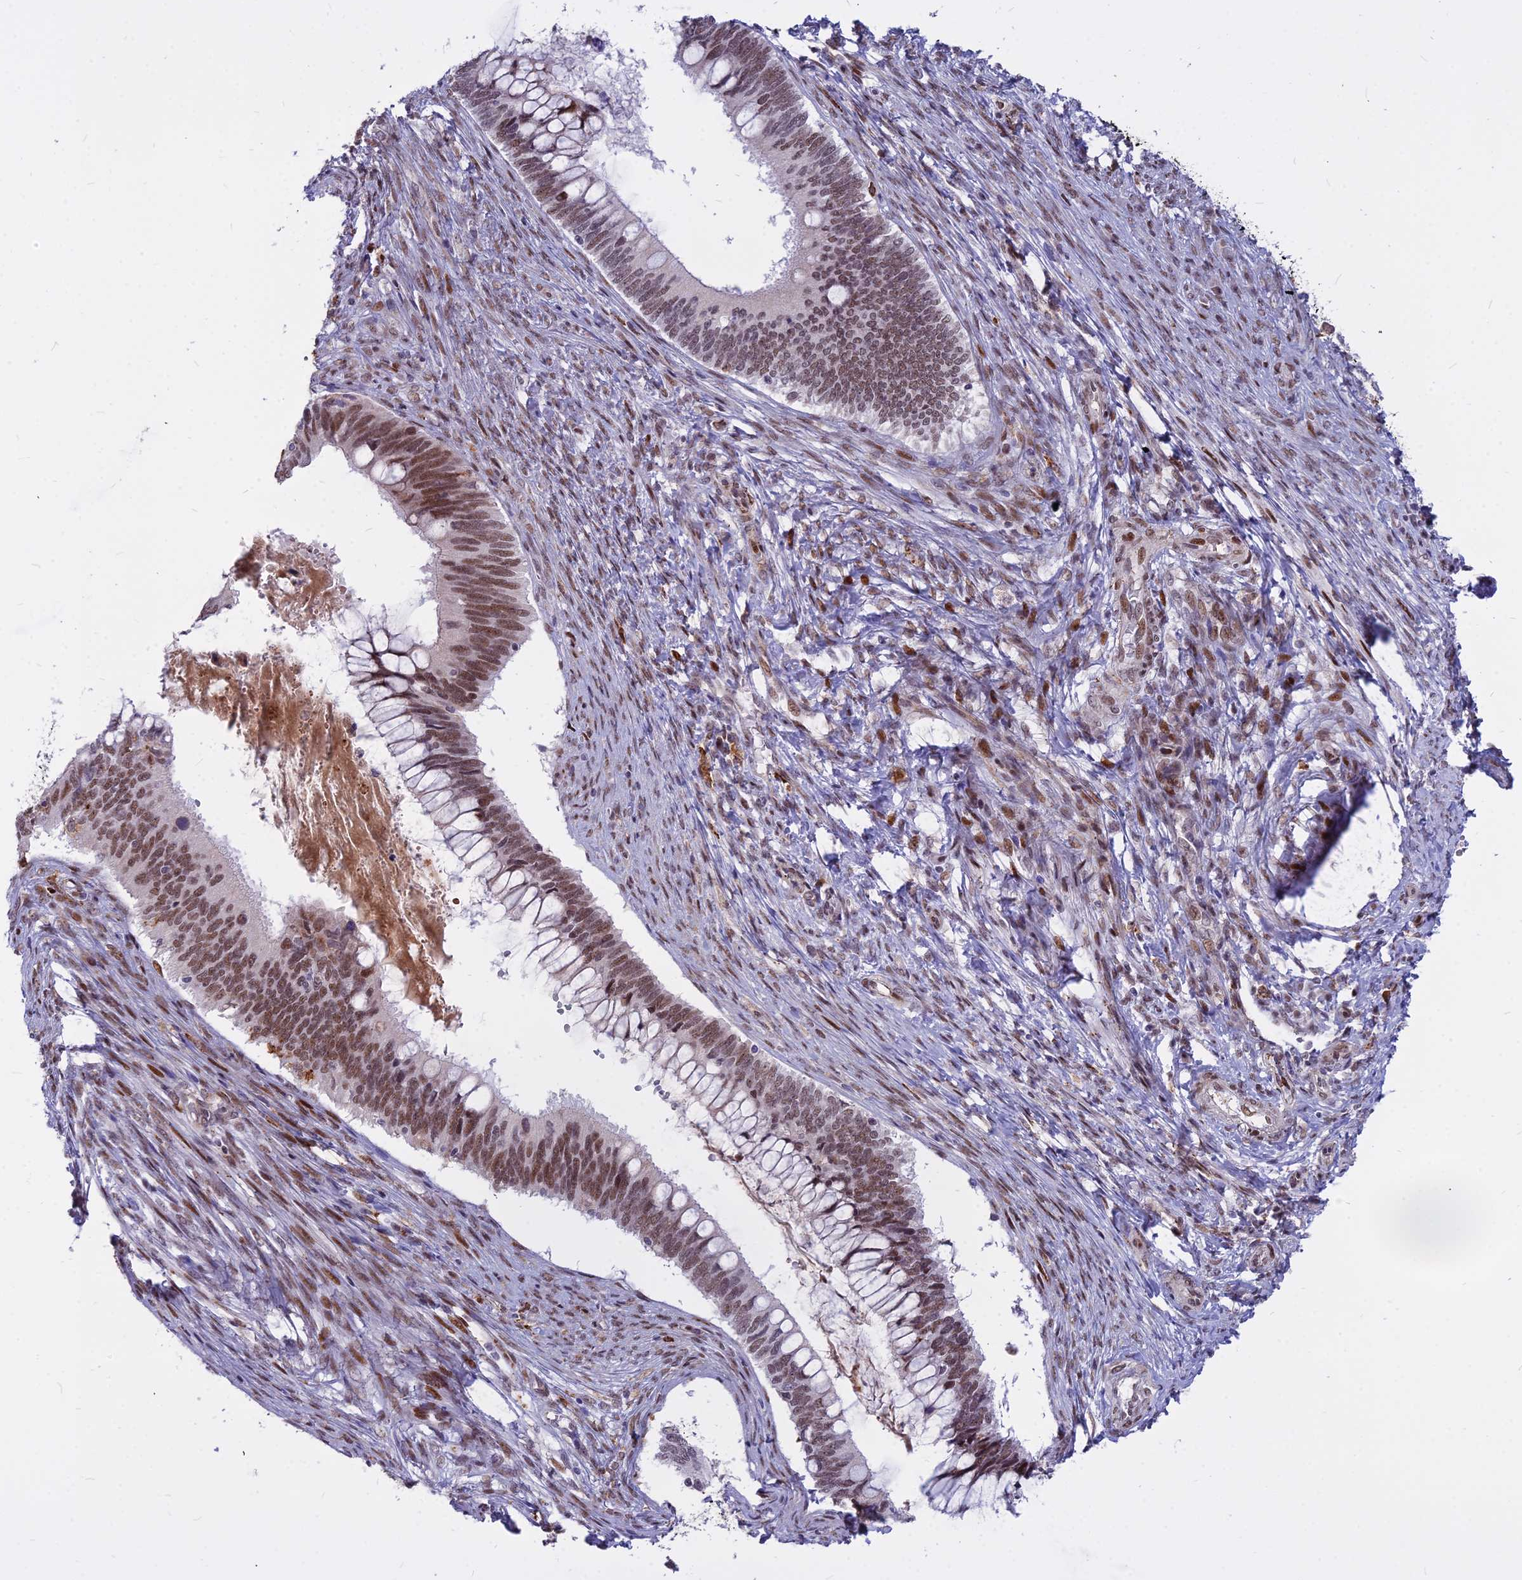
{"staining": {"intensity": "moderate", "quantity": ">75%", "location": "nuclear"}, "tissue": "cervical cancer", "cell_type": "Tumor cells", "image_type": "cancer", "snomed": [{"axis": "morphology", "description": "Adenocarcinoma, NOS"}, {"axis": "topography", "description": "Cervix"}], "caption": "Protein expression analysis of human cervical adenocarcinoma reveals moderate nuclear positivity in approximately >75% of tumor cells. (DAB (3,3'-diaminobenzidine) IHC with brightfield microscopy, high magnification).", "gene": "ALG10", "patient": {"sex": "female", "age": 42}}